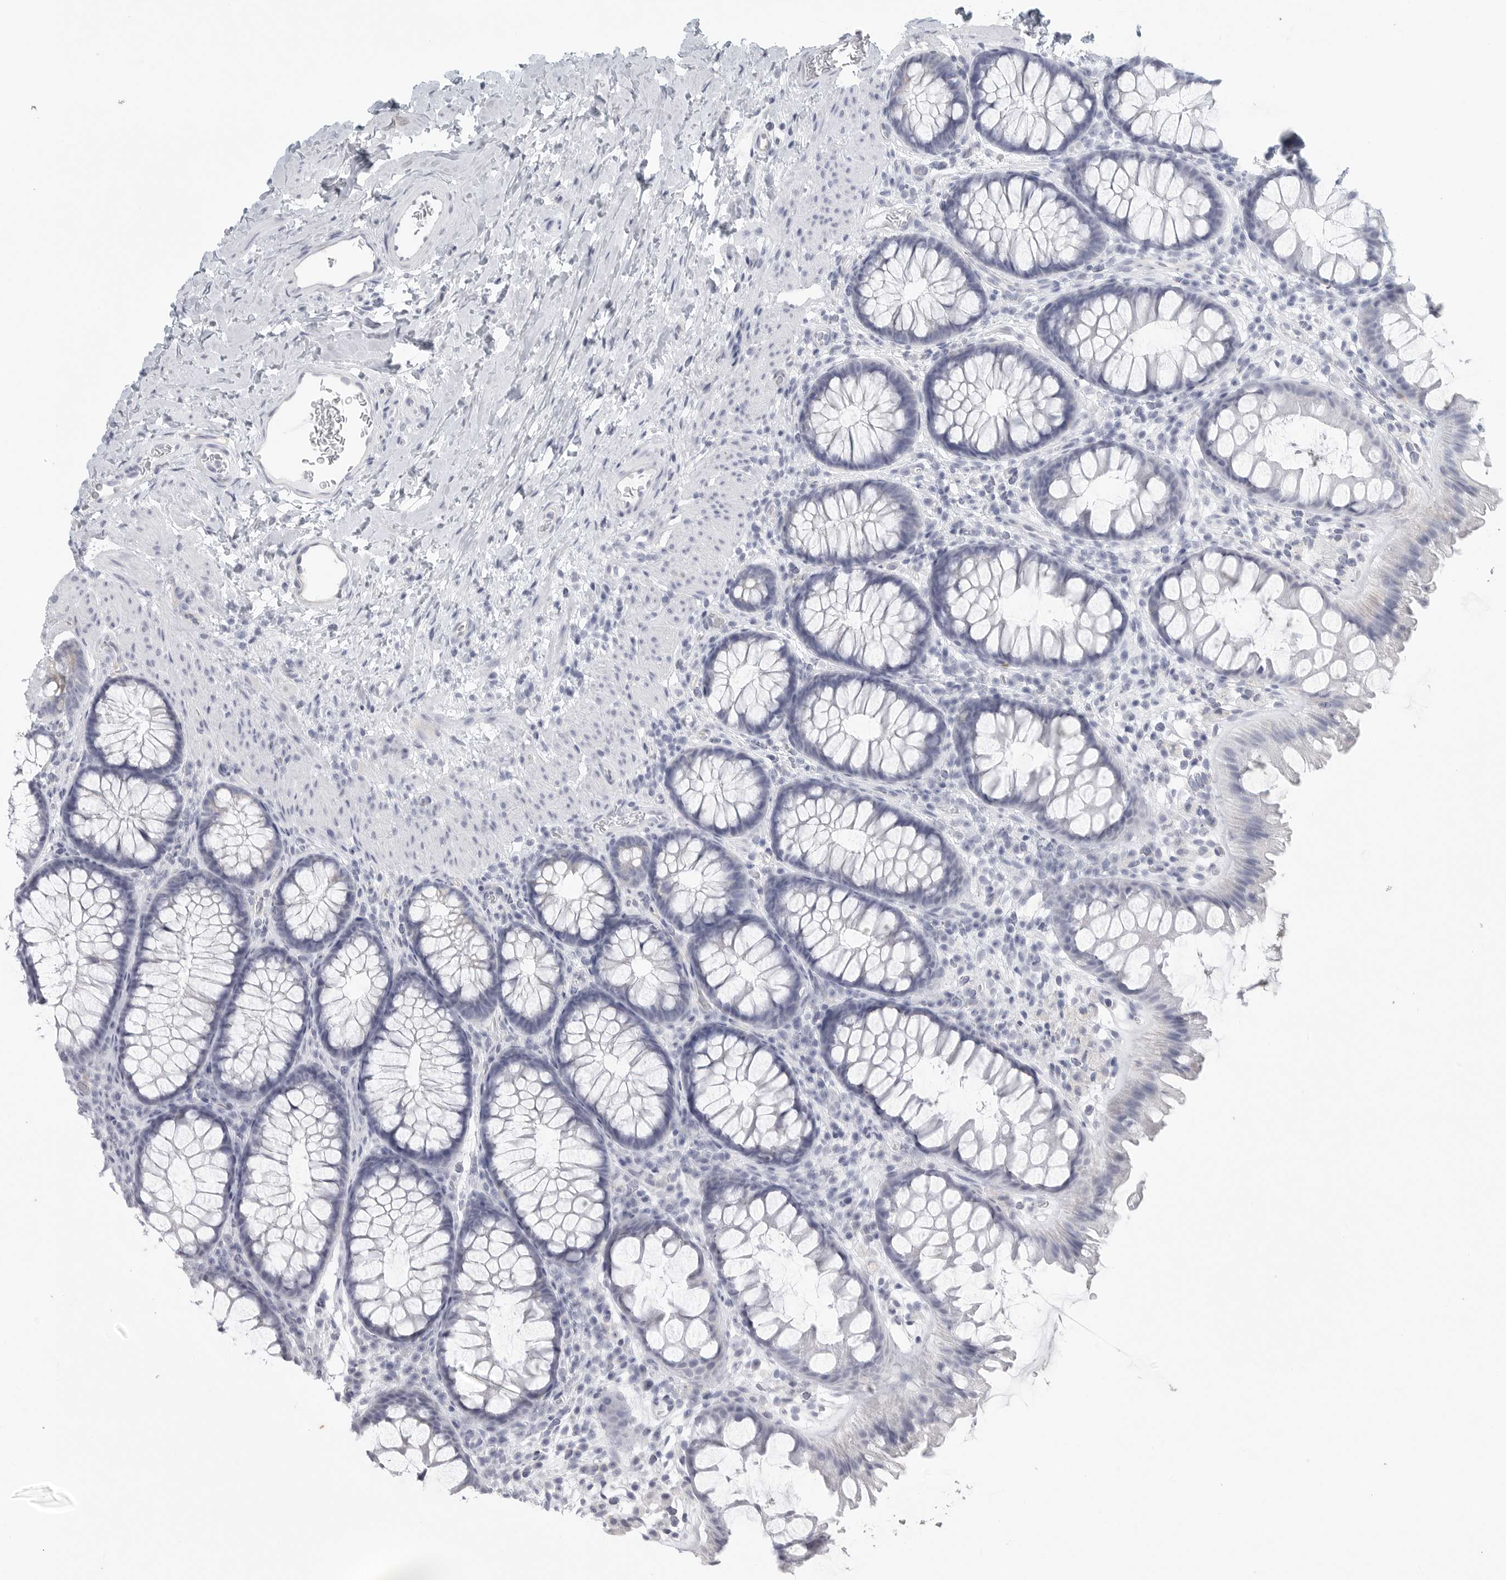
{"staining": {"intensity": "negative", "quantity": "none", "location": "none"}, "tissue": "colon", "cell_type": "Endothelial cells", "image_type": "normal", "snomed": [{"axis": "morphology", "description": "Normal tissue, NOS"}, {"axis": "topography", "description": "Colon"}], "caption": "Immunohistochemical staining of benign colon shows no significant expression in endothelial cells. (DAB (3,3'-diaminobenzidine) immunohistochemistry, high magnification).", "gene": "TNR", "patient": {"sex": "female", "age": 62}}